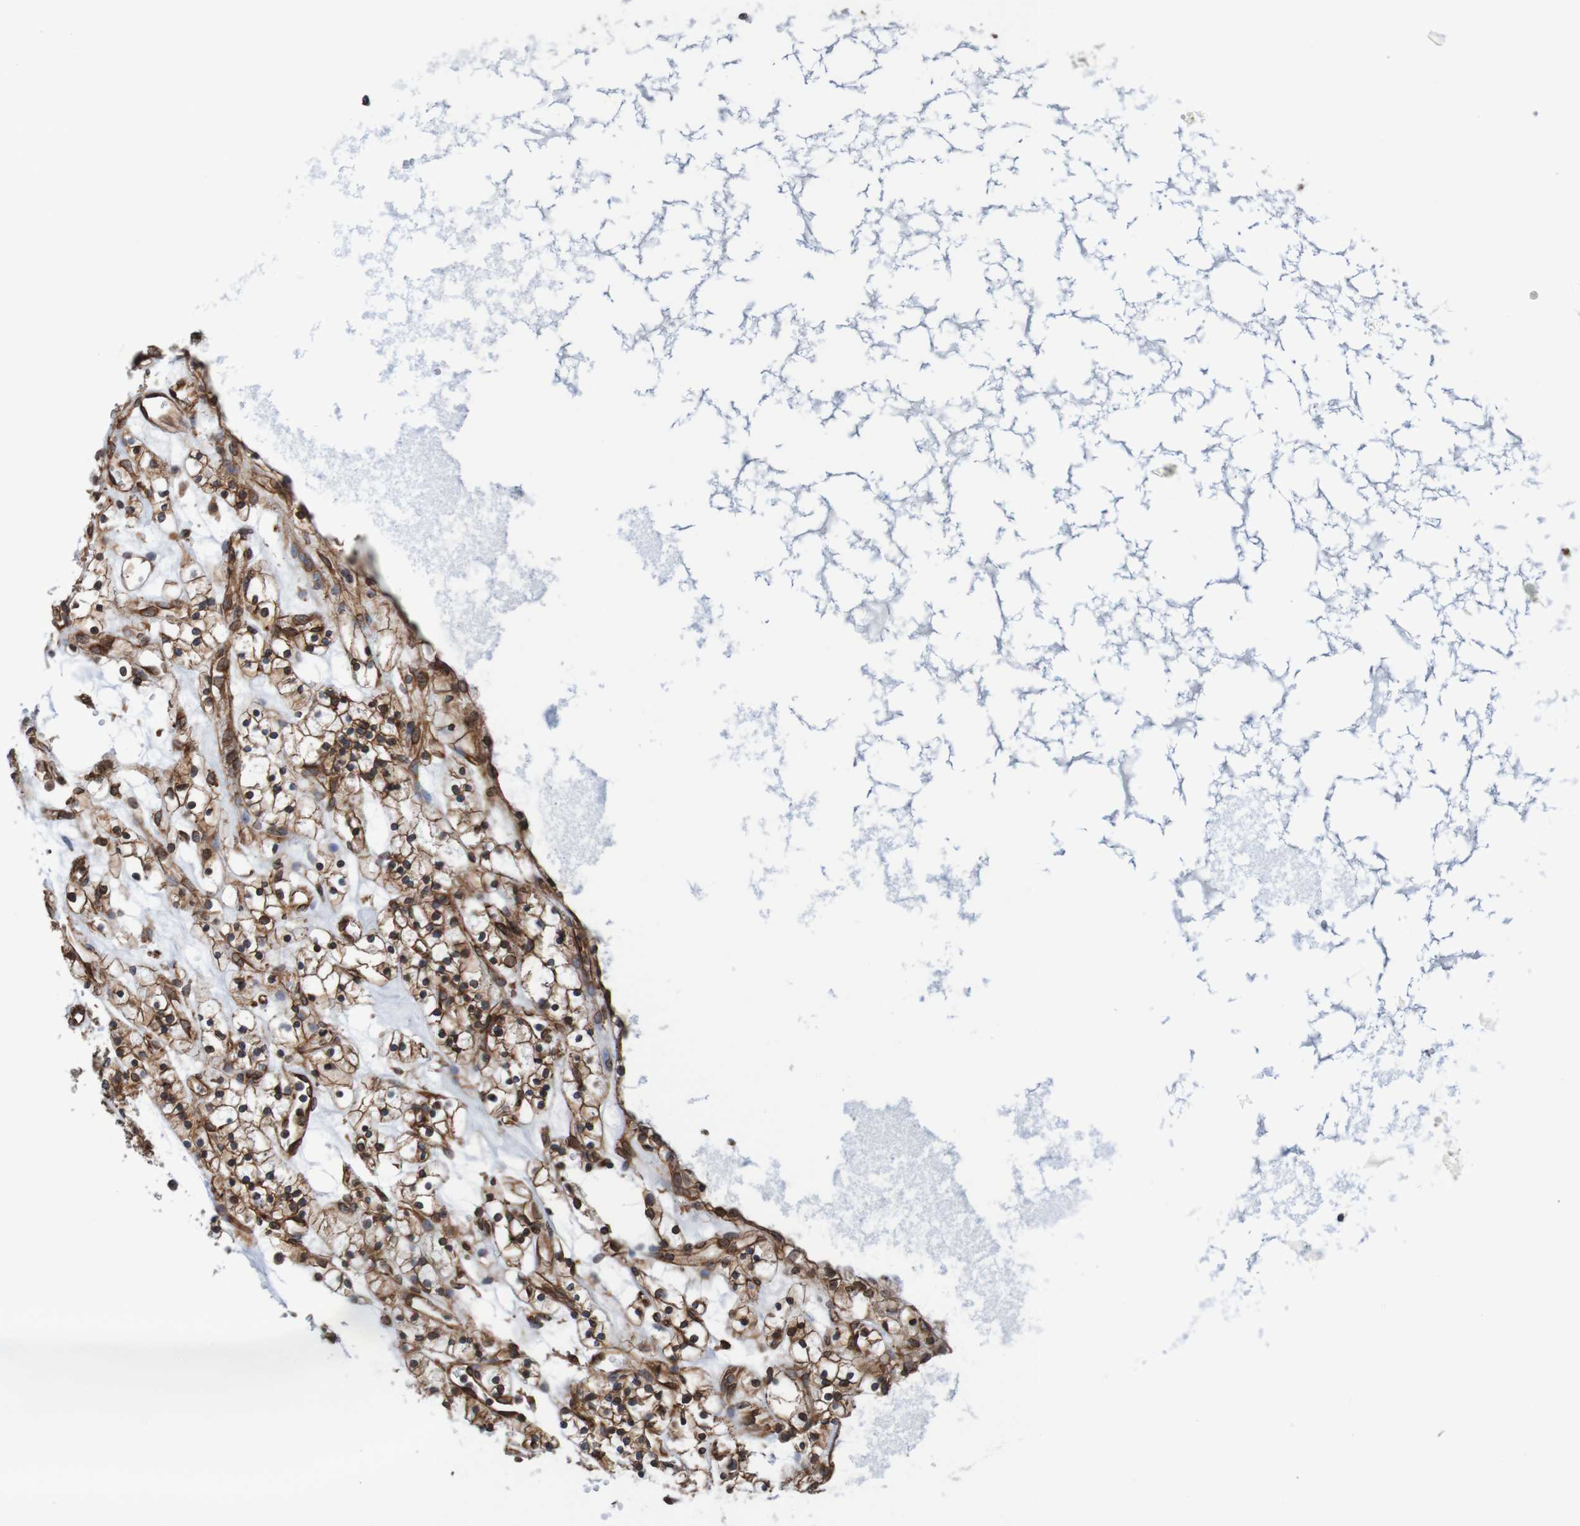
{"staining": {"intensity": "strong", "quantity": ">75%", "location": "cytoplasmic/membranous"}, "tissue": "renal cancer", "cell_type": "Tumor cells", "image_type": "cancer", "snomed": [{"axis": "morphology", "description": "Adenocarcinoma, NOS"}, {"axis": "topography", "description": "Kidney"}], "caption": "A photomicrograph showing strong cytoplasmic/membranous expression in approximately >75% of tumor cells in renal cancer, as visualized by brown immunohistochemical staining.", "gene": "TMEM109", "patient": {"sex": "female", "age": 57}}